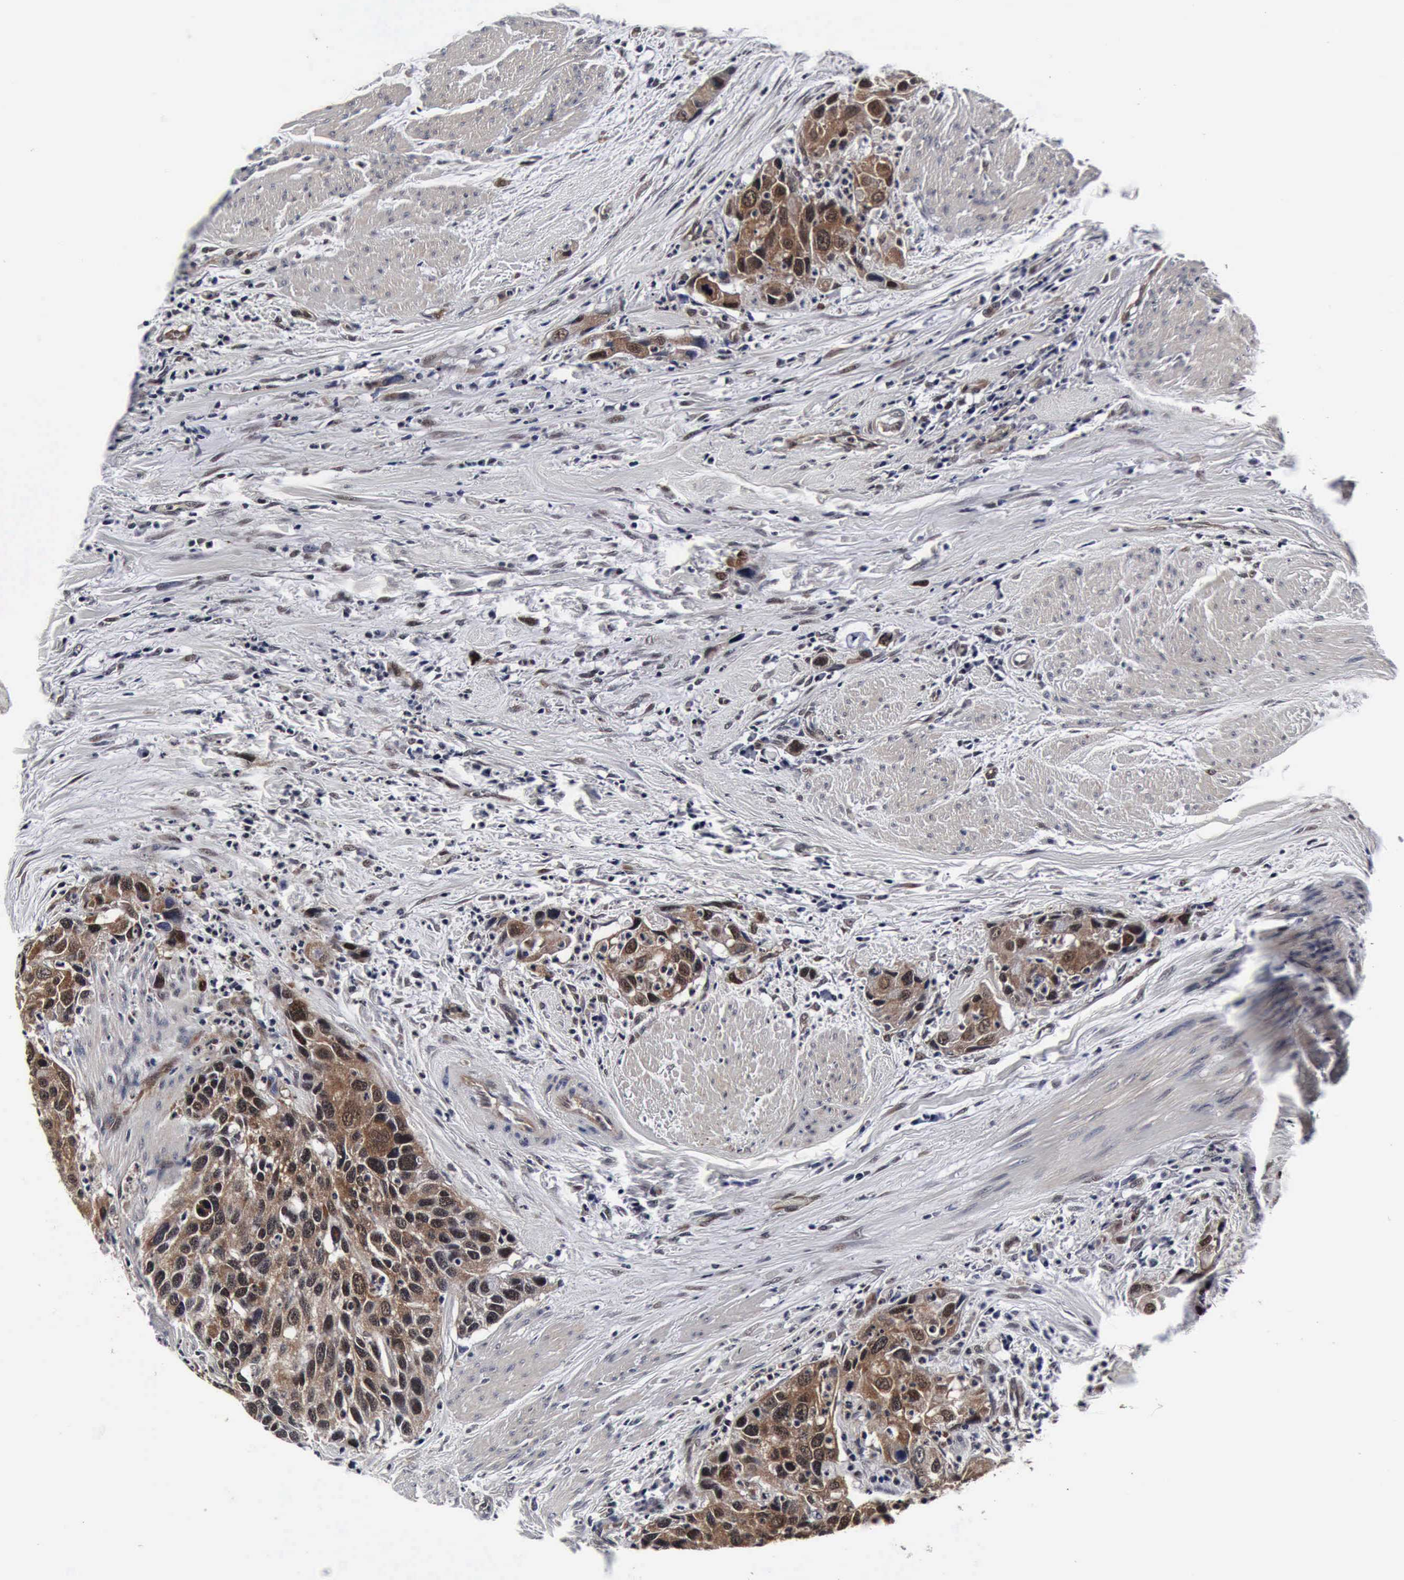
{"staining": {"intensity": "moderate", "quantity": ">75%", "location": "cytoplasmic/membranous,nuclear"}, "tissue": "urothelial cancer", "cell_type": "Tumor cells", "image_type": "cancer", "snomed": [{"axis": "morphology", "description": "Urothelial carcinoma, High grade"}, {"axis": "topography", "description": "Urinary bladder"}], "caption": "An immunohistochemistry image of tumor tissue is shown. Protein staining in brown labels moderate cytoplasmic/membranous and nuclear positivity in urothelial carcinoma (high-grade) within tumor cells. Nuclei are stained in blue.", "gene": "UBC", "patient": {"sex": "male", "age": 66}}